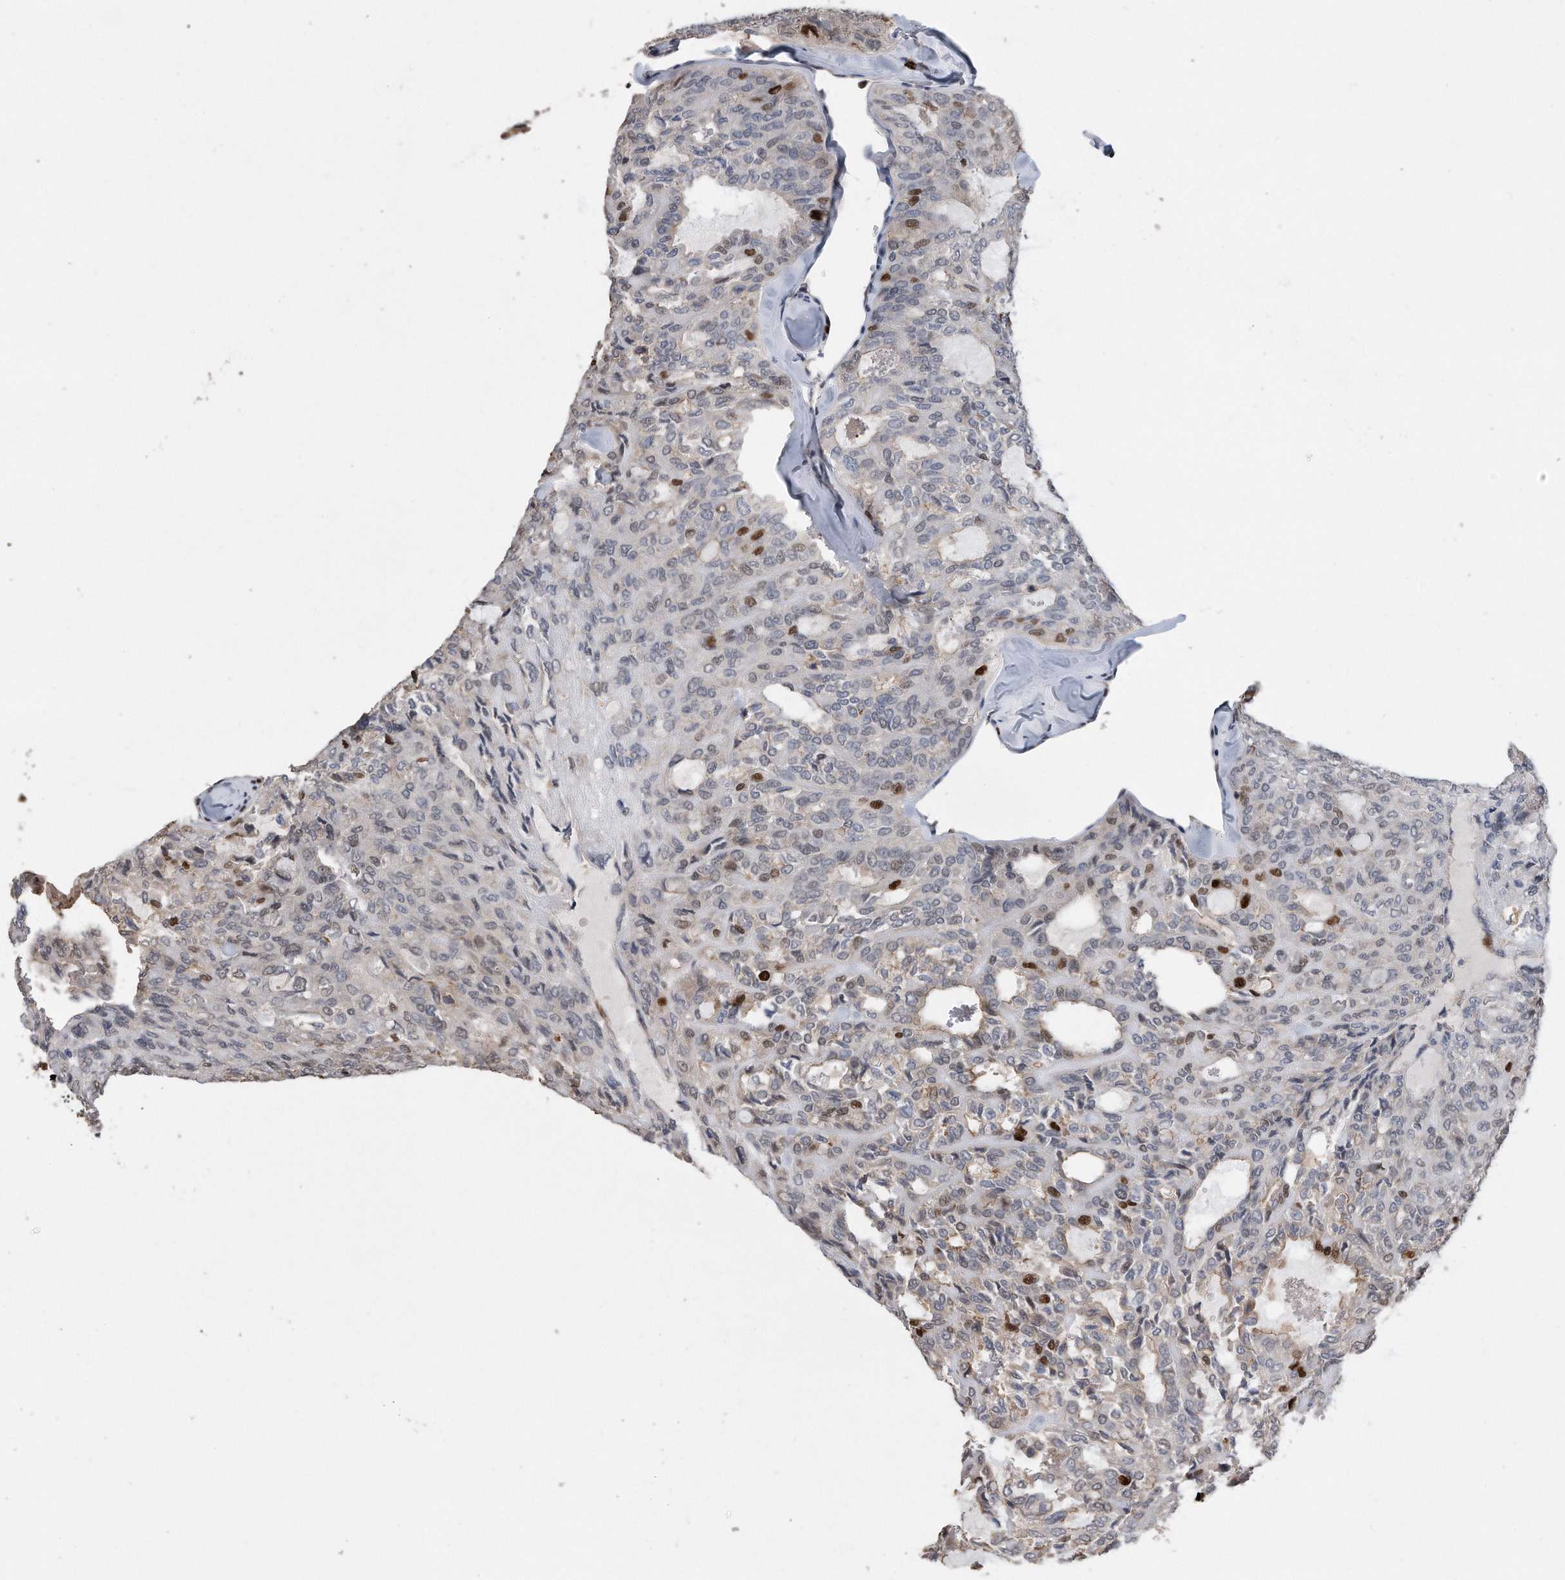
{"staining": {"intensity": "strong", "quantity": "<25%", "location": "nuclear"}, "tissue": "thyroid cancer", "cell_type": "Tumor cells", "image_type": "cancer", "snomed": [{"axis": "morphology", "description": "Follicular adenoma carcinoma, NOS"}, {"axis": "topography", "description": "Thyroid gland"}], "caption": "Protein expression analysis of human thyroid follicular adenoma carcinoma reveals strong nuclear expression in about <25% of tumor cells.", "gene": "PCNA", "patient": {"sex": "male", "age": 75}}